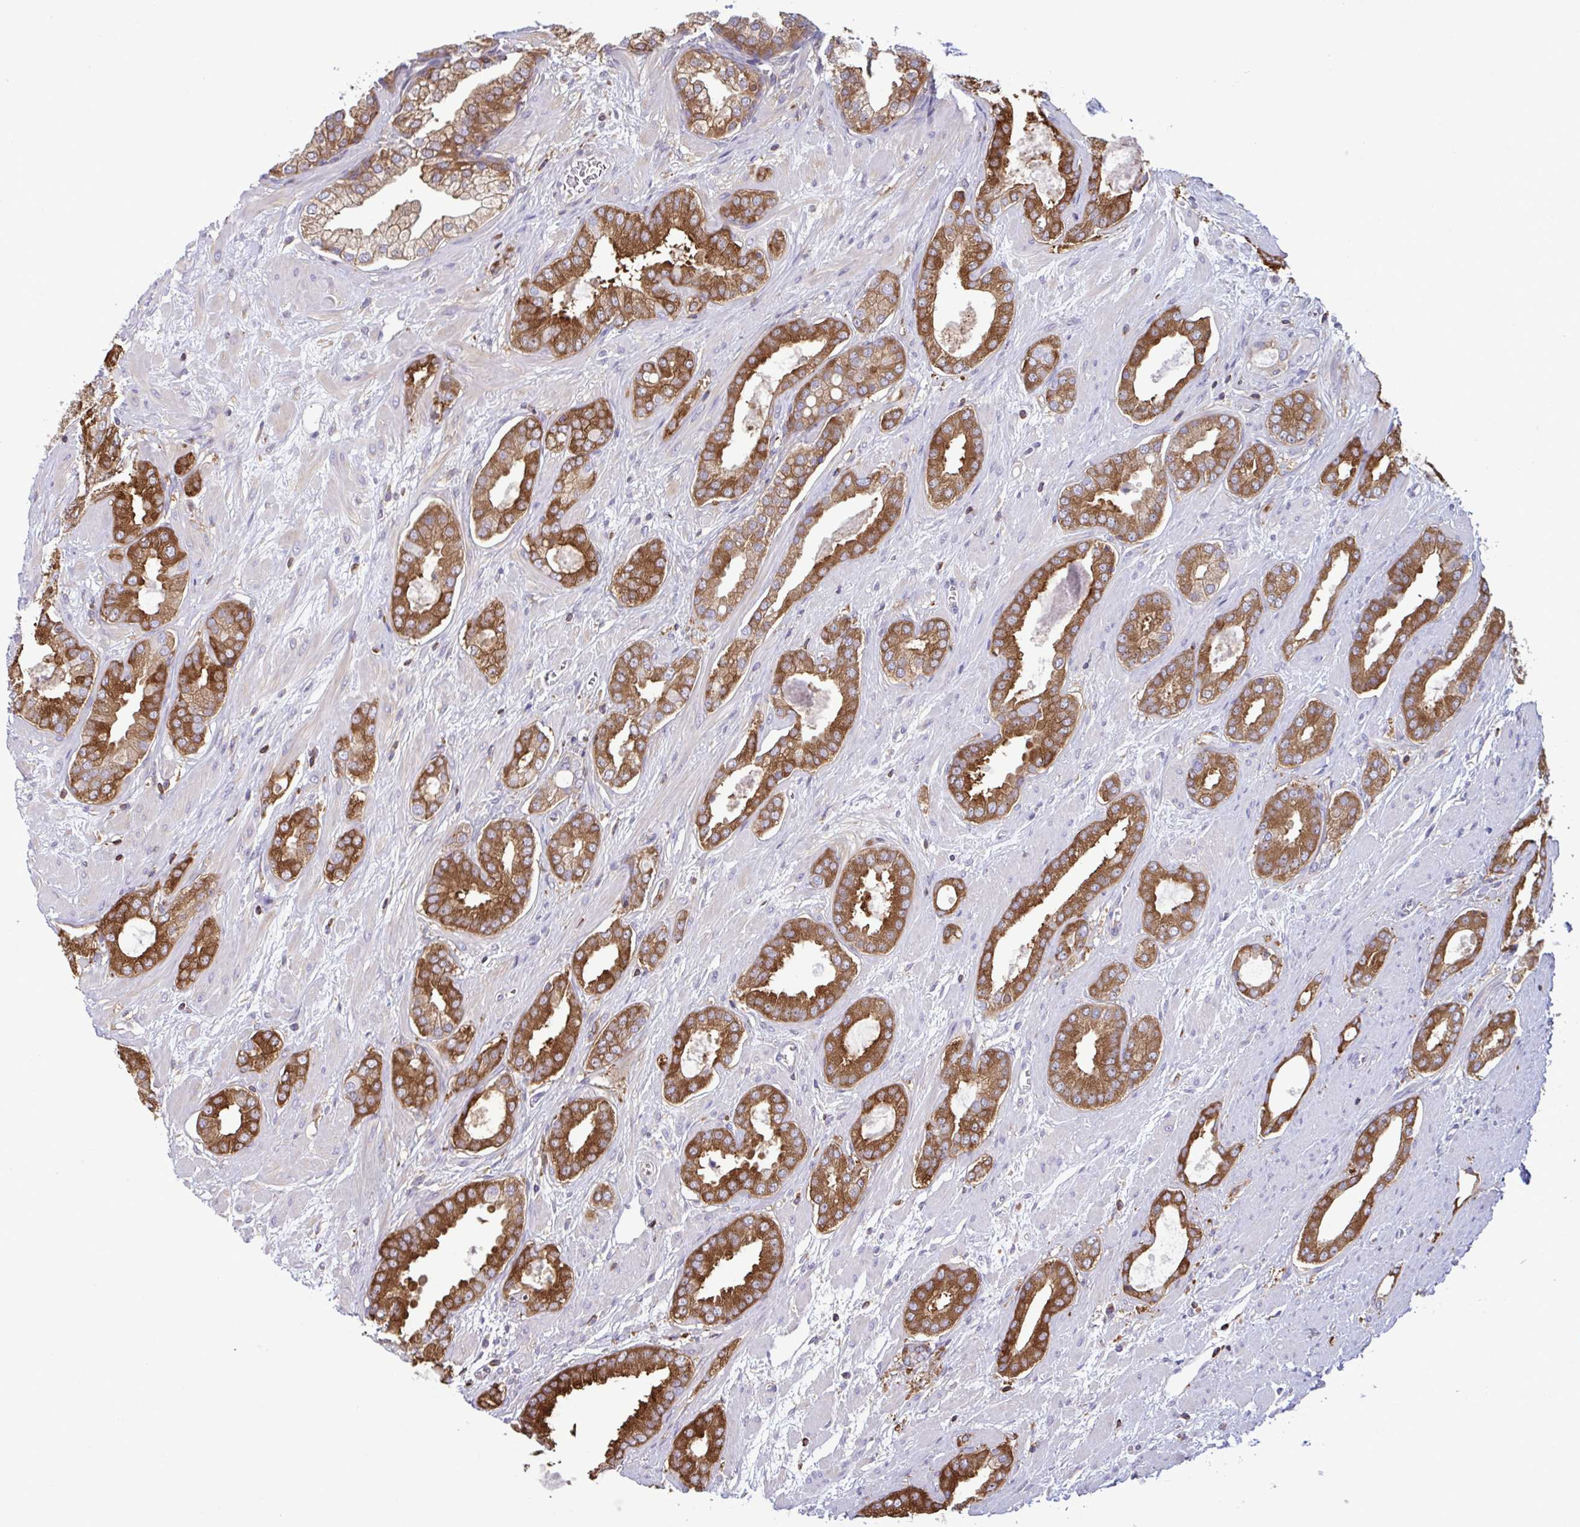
{"staining": {"intensity": "moderate", "quantity": ">75%", "location": "cytoplasmic/membranous"}, "tissue": "prostate cancer", "cell_type": "Tumor cells", "image_type": "cancer", "snomed": [{"axis": "morphology", "description": "Adenocarcinoma, High grade"}, {"axis": "topography", "description": "Prostate"}], "caption": "The immunohistochemical stain shows moderate cytoplasmic/membranous positivity in tumor cells of prostate cancer tissue.", "gene": "TSC22D3", "patient": {"sex": "male", "age": 58}}